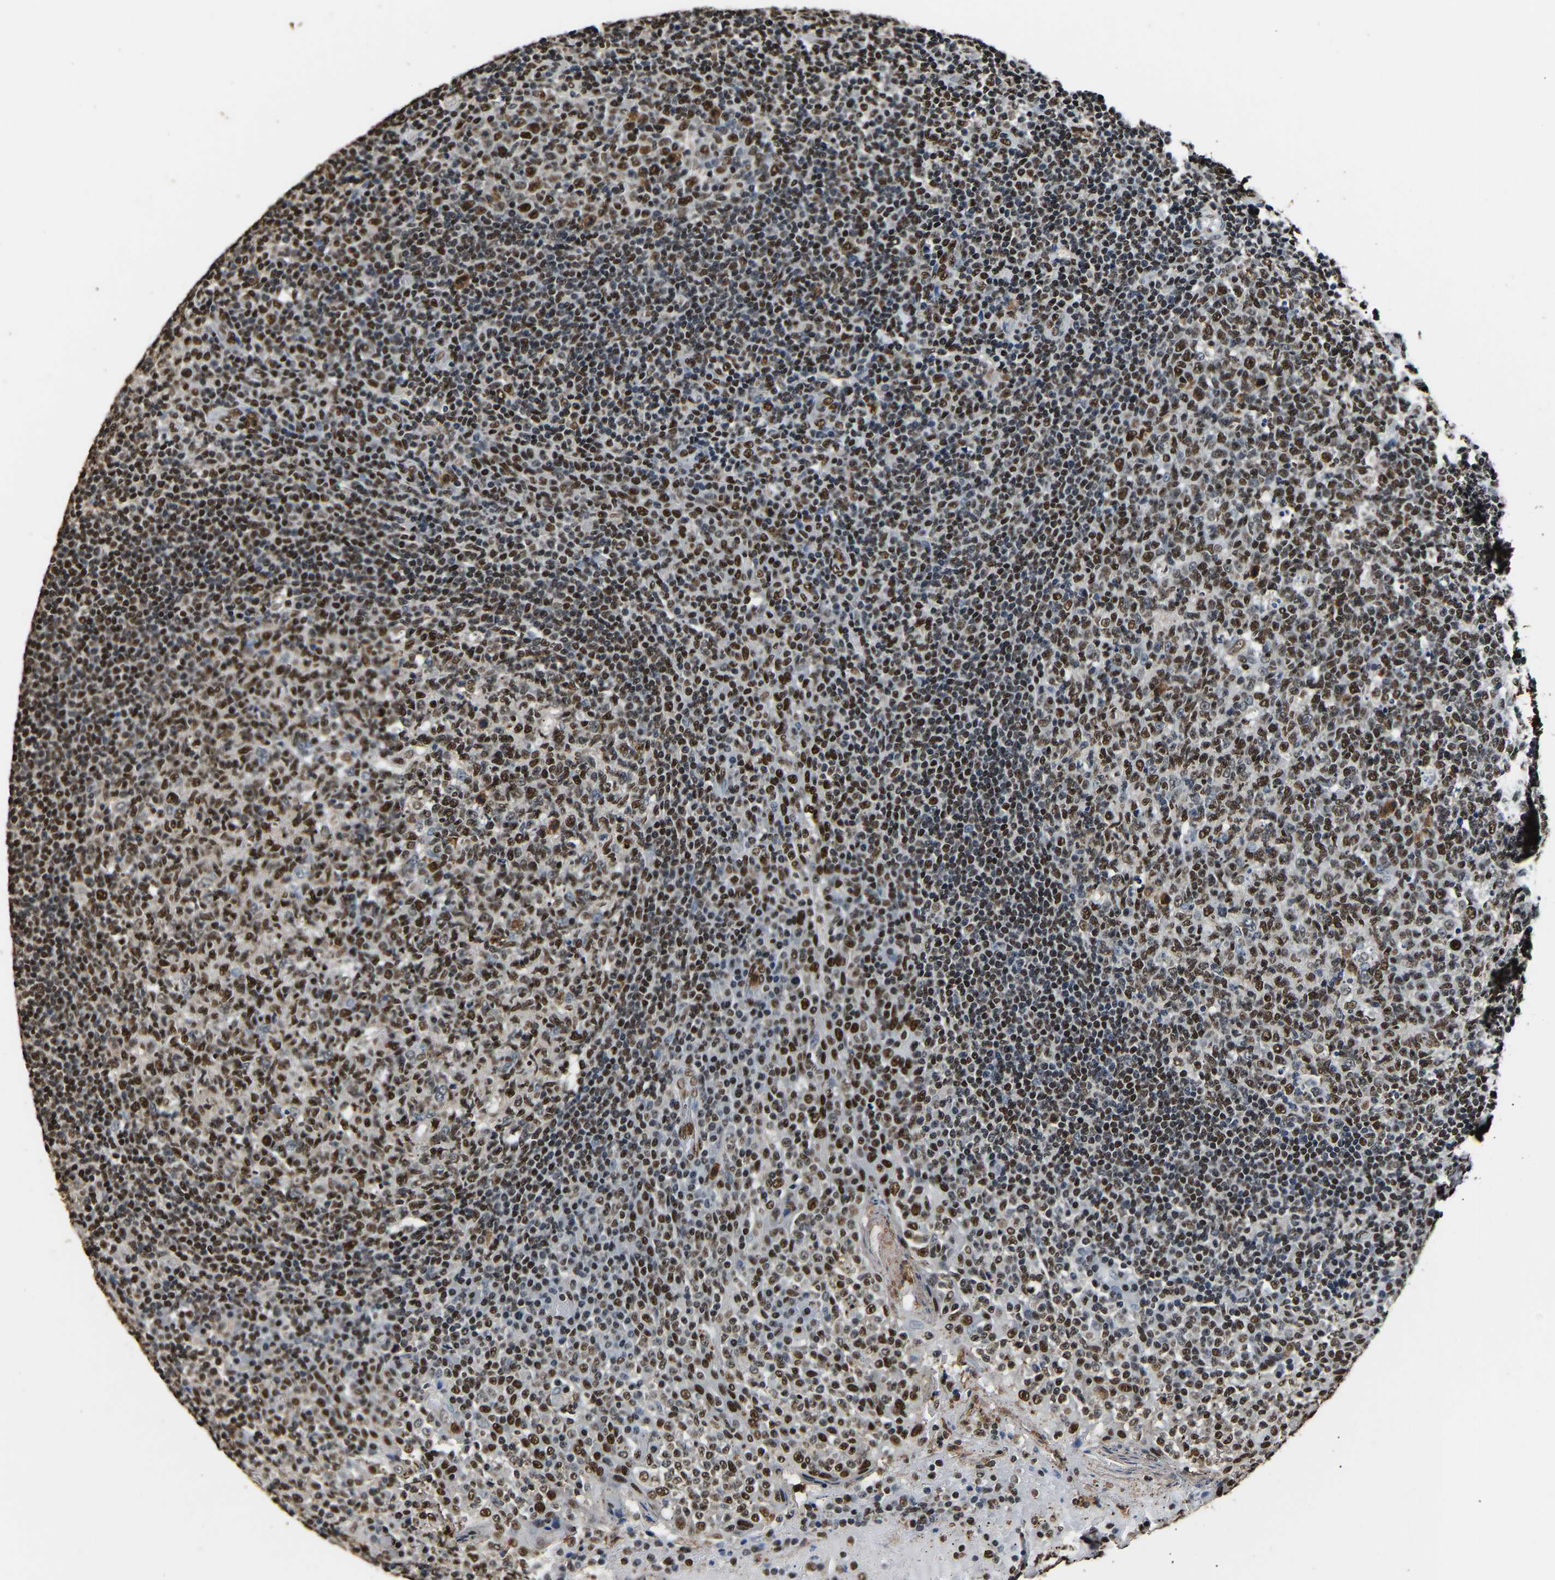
{"staining": {"intensity": "strong", "quantity": ">75%", "location": "nuclear"}, "tissue": "tonsil", "cell_type": "Germinal center cells", "image_type": "normal", "snomed": [{"axis": "morphology", "description": "Normal tissue, NOS"}, {"axis": "topography", "description": "Tonsil"}], "caption": "Immunohistochemistry (IHC) of unremarkable human tonsil reveals high levels of strong nuclear staining in approximately >75% of germinal center cells.", "gene": "SAFB", "patient": {"sex": "female", "age": 19}}